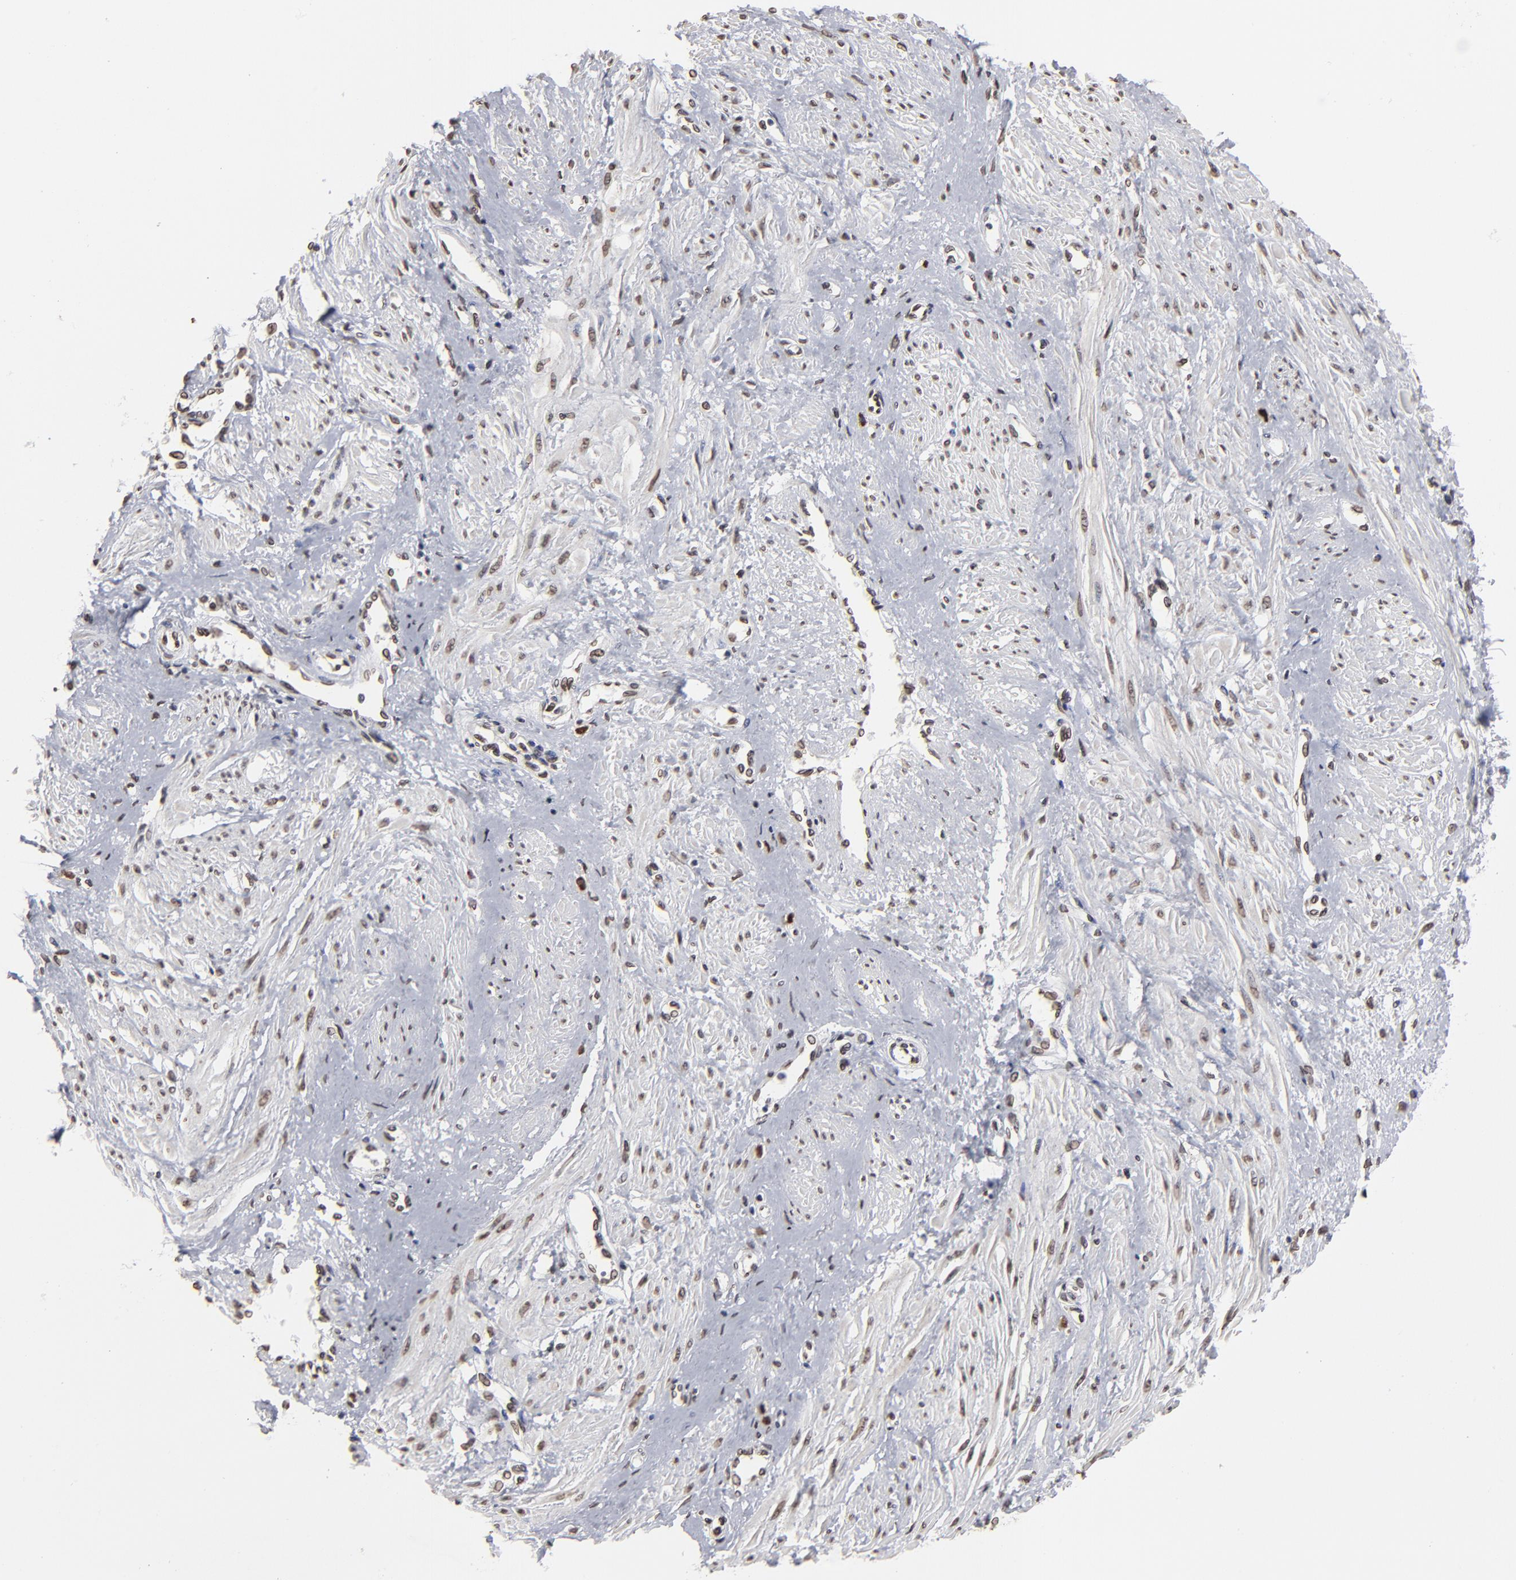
{"staining": {"intensity": "moderate", "quantity": "25%-75%", "location": "nuclear"}, "tissue": "smooth muscle", "cell_type": "Smooth muscle cells", "image_type": "normal", "snomed": [{"axis": "morphology", "description": "Normal tissue, NOS"}, {"axis": "topography", "description": "Smooth muscle"}, {"axis": "topography", "description": "Uterus"}], "caption": "The photomicrograph displays a brown stain indicating the presence of a protein in the nuclear of smooth muscle cells in smooth muscle. The staining was performed using DAB, with brown indicating positive protein expression. Nuclei are stained blue with hematoxylin.", "gene": "BAZ1A", "patient": {"sex": "female", "age": 39}}